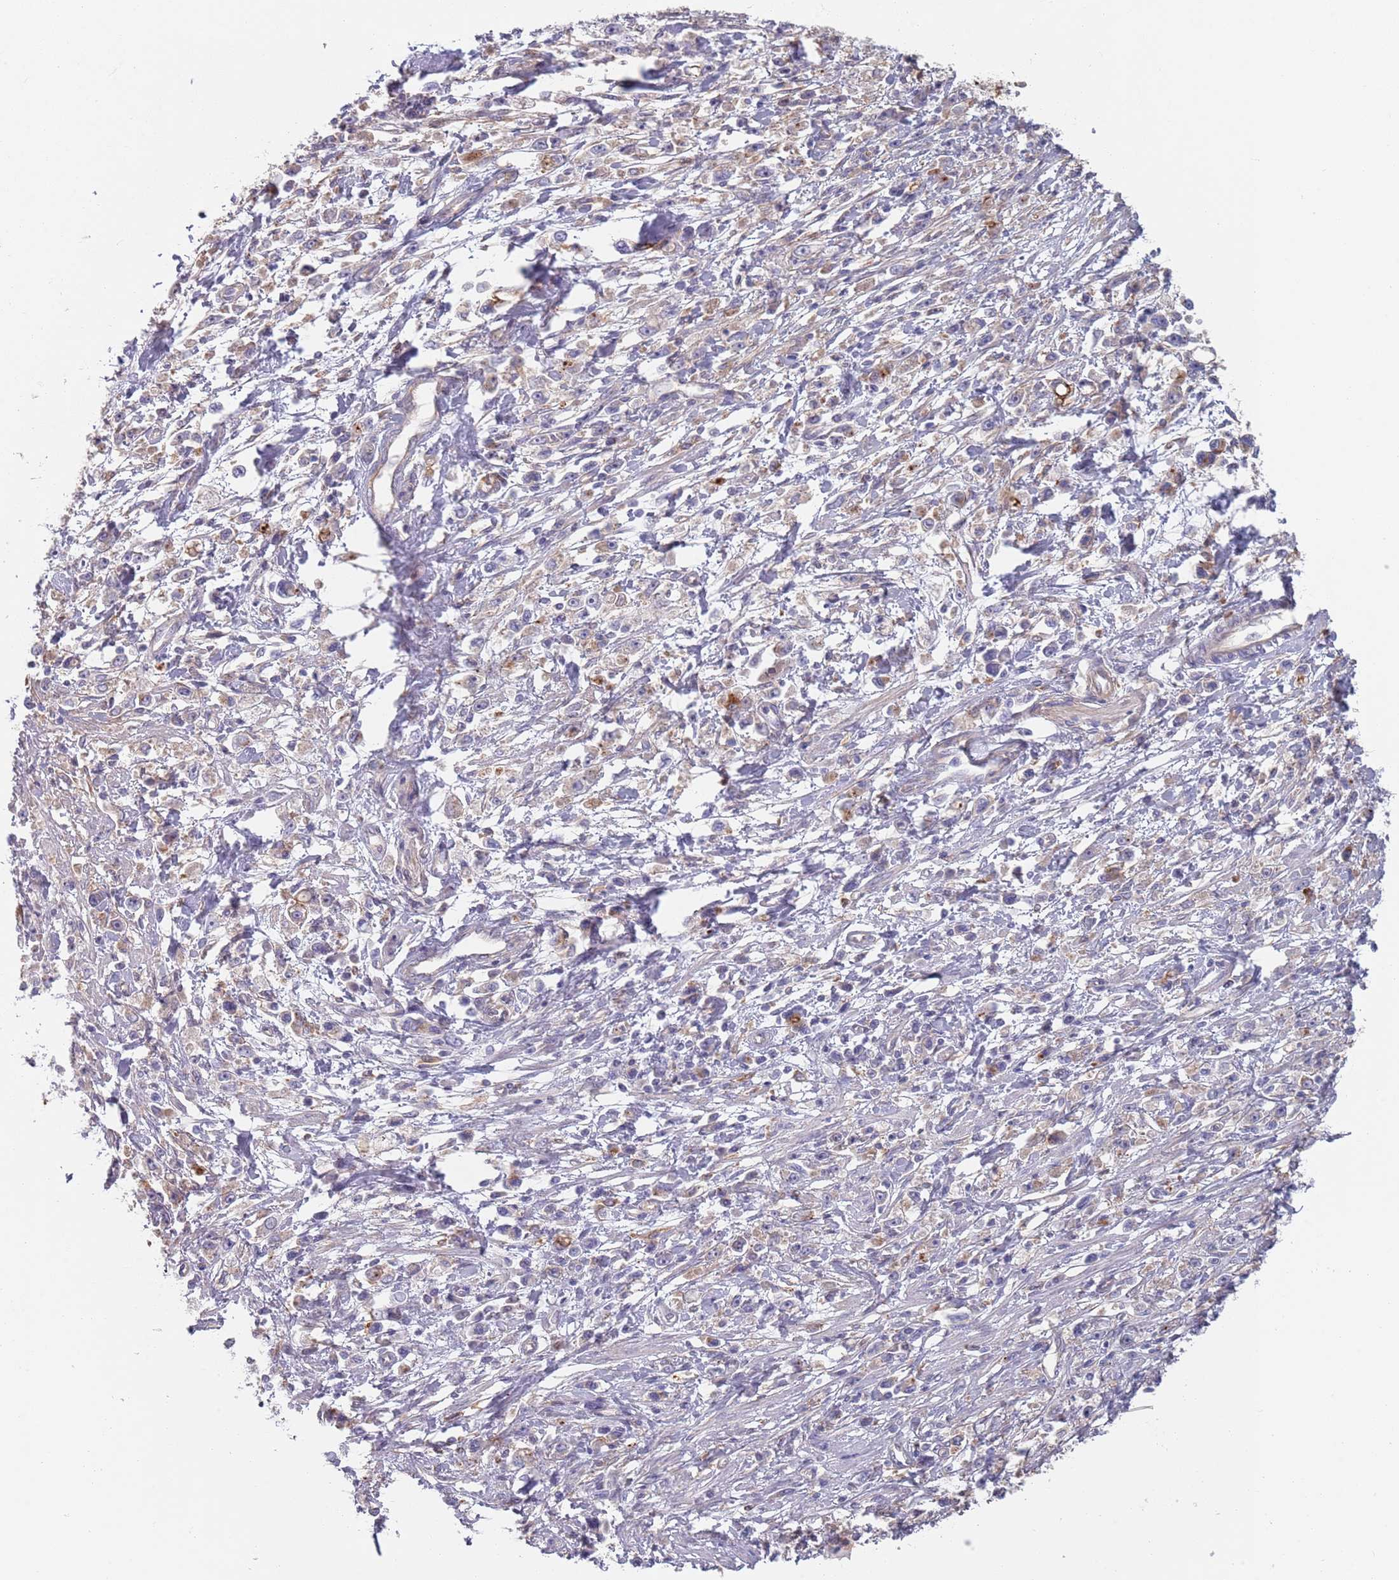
{"staining": {"intensity": "weak", "quantity": ">75%", "location": "cytoplasmic/membranous"}, "tissue": "stomach cancer", "cell_type": "Tumor cells", "image_type": "cancer", "snomed": [{"axis": "morphology", "description": "Adenocarcinoma, NOS"}, {"axis": "topography", "description": "Stomach"}], "caption": "Weak cytoplasmic/membranous protein expression is seen in about >75% of tumor cells in stomach adenocarcinoma.", "gene": "APPL2", "patient": {"sex": "female", "age": 59}}